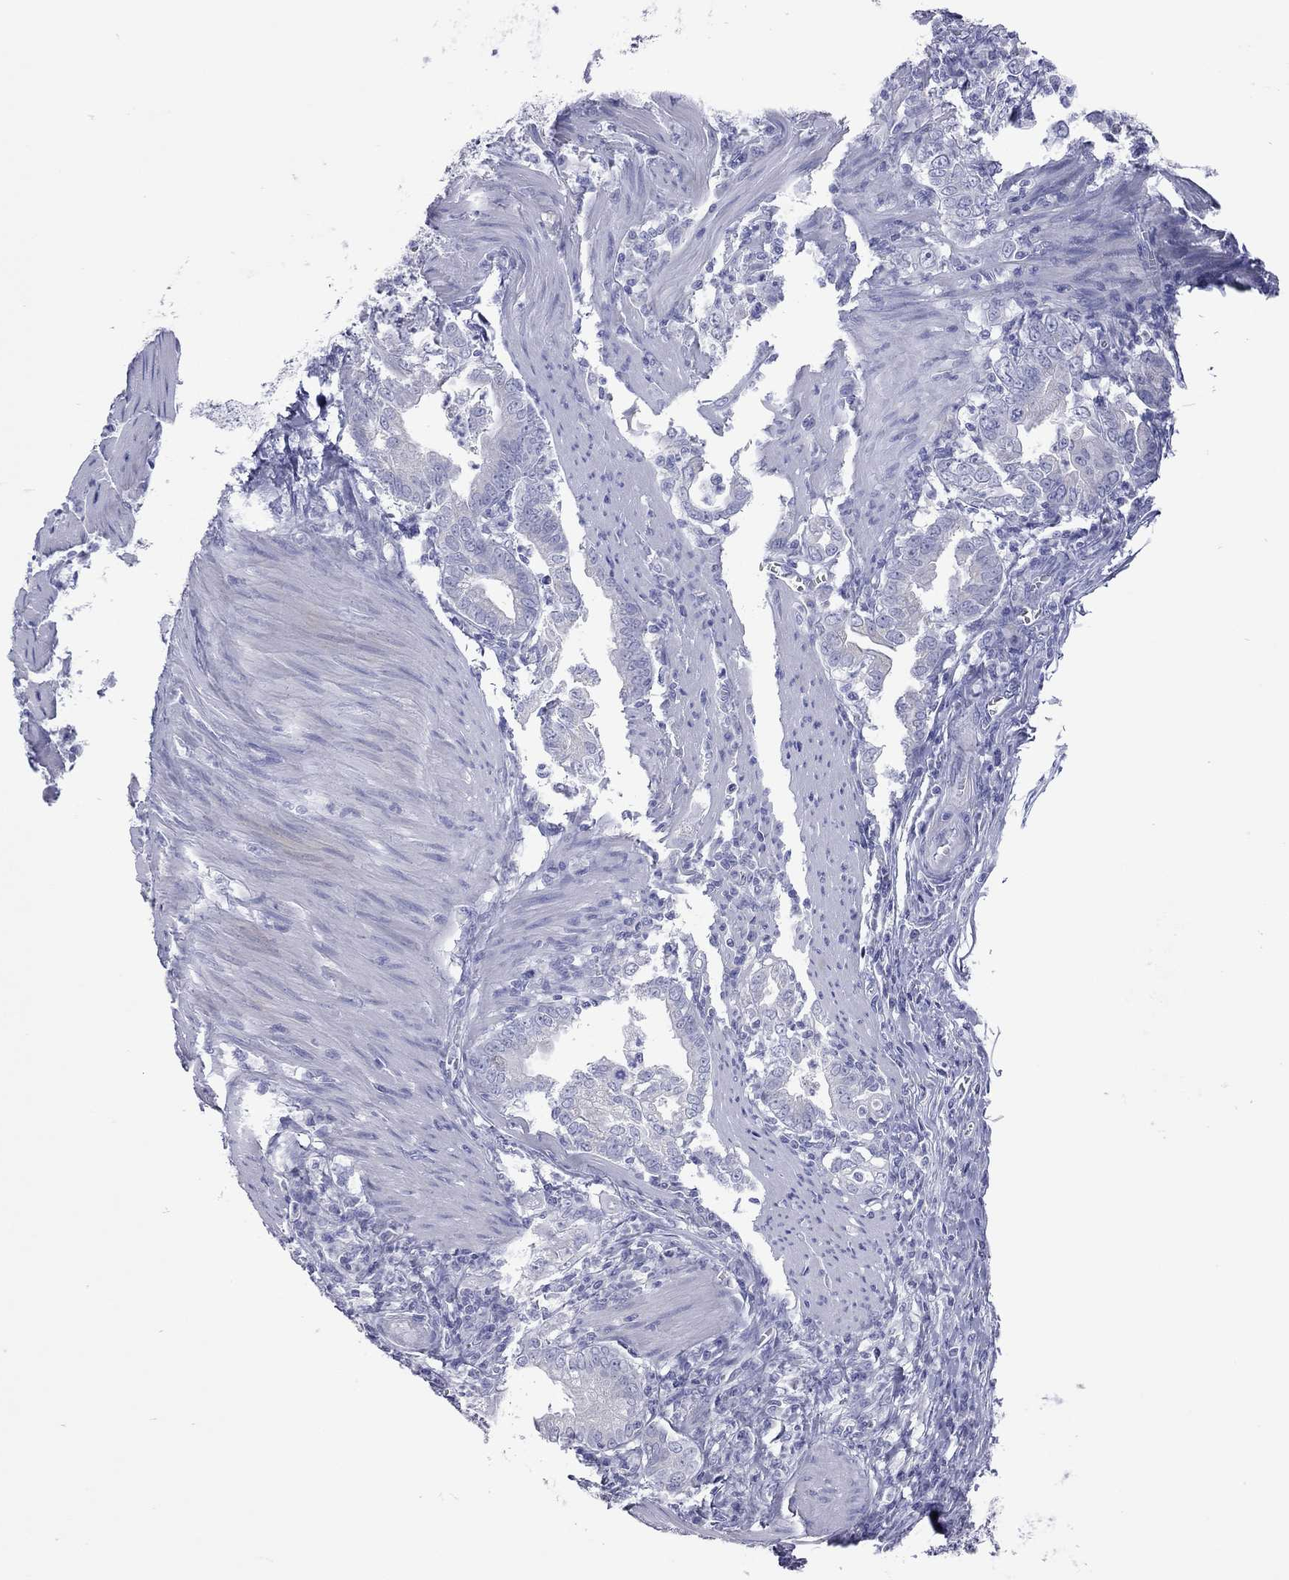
{"staining": {"intensity": "negative", "quantity": "none", "location": "none"}, "tissue": "stomach cancer", "cell_type": "Tumor cells", "image_type": "cancer", "snomed": [{"axis": "morphology", "description": "Adenocarcinoma, NOS"}, {"axis": "topography", "description": "Stomach, upper"}], "caption": "Immunohistochemistry (IHC) photomicrograph of human adenocarcinoma (stomach) stained for a protein (brown), which shows no staining in tumor cells.", "gene": "VSIG10", "patient": {"sex": "female", "age": 79}}